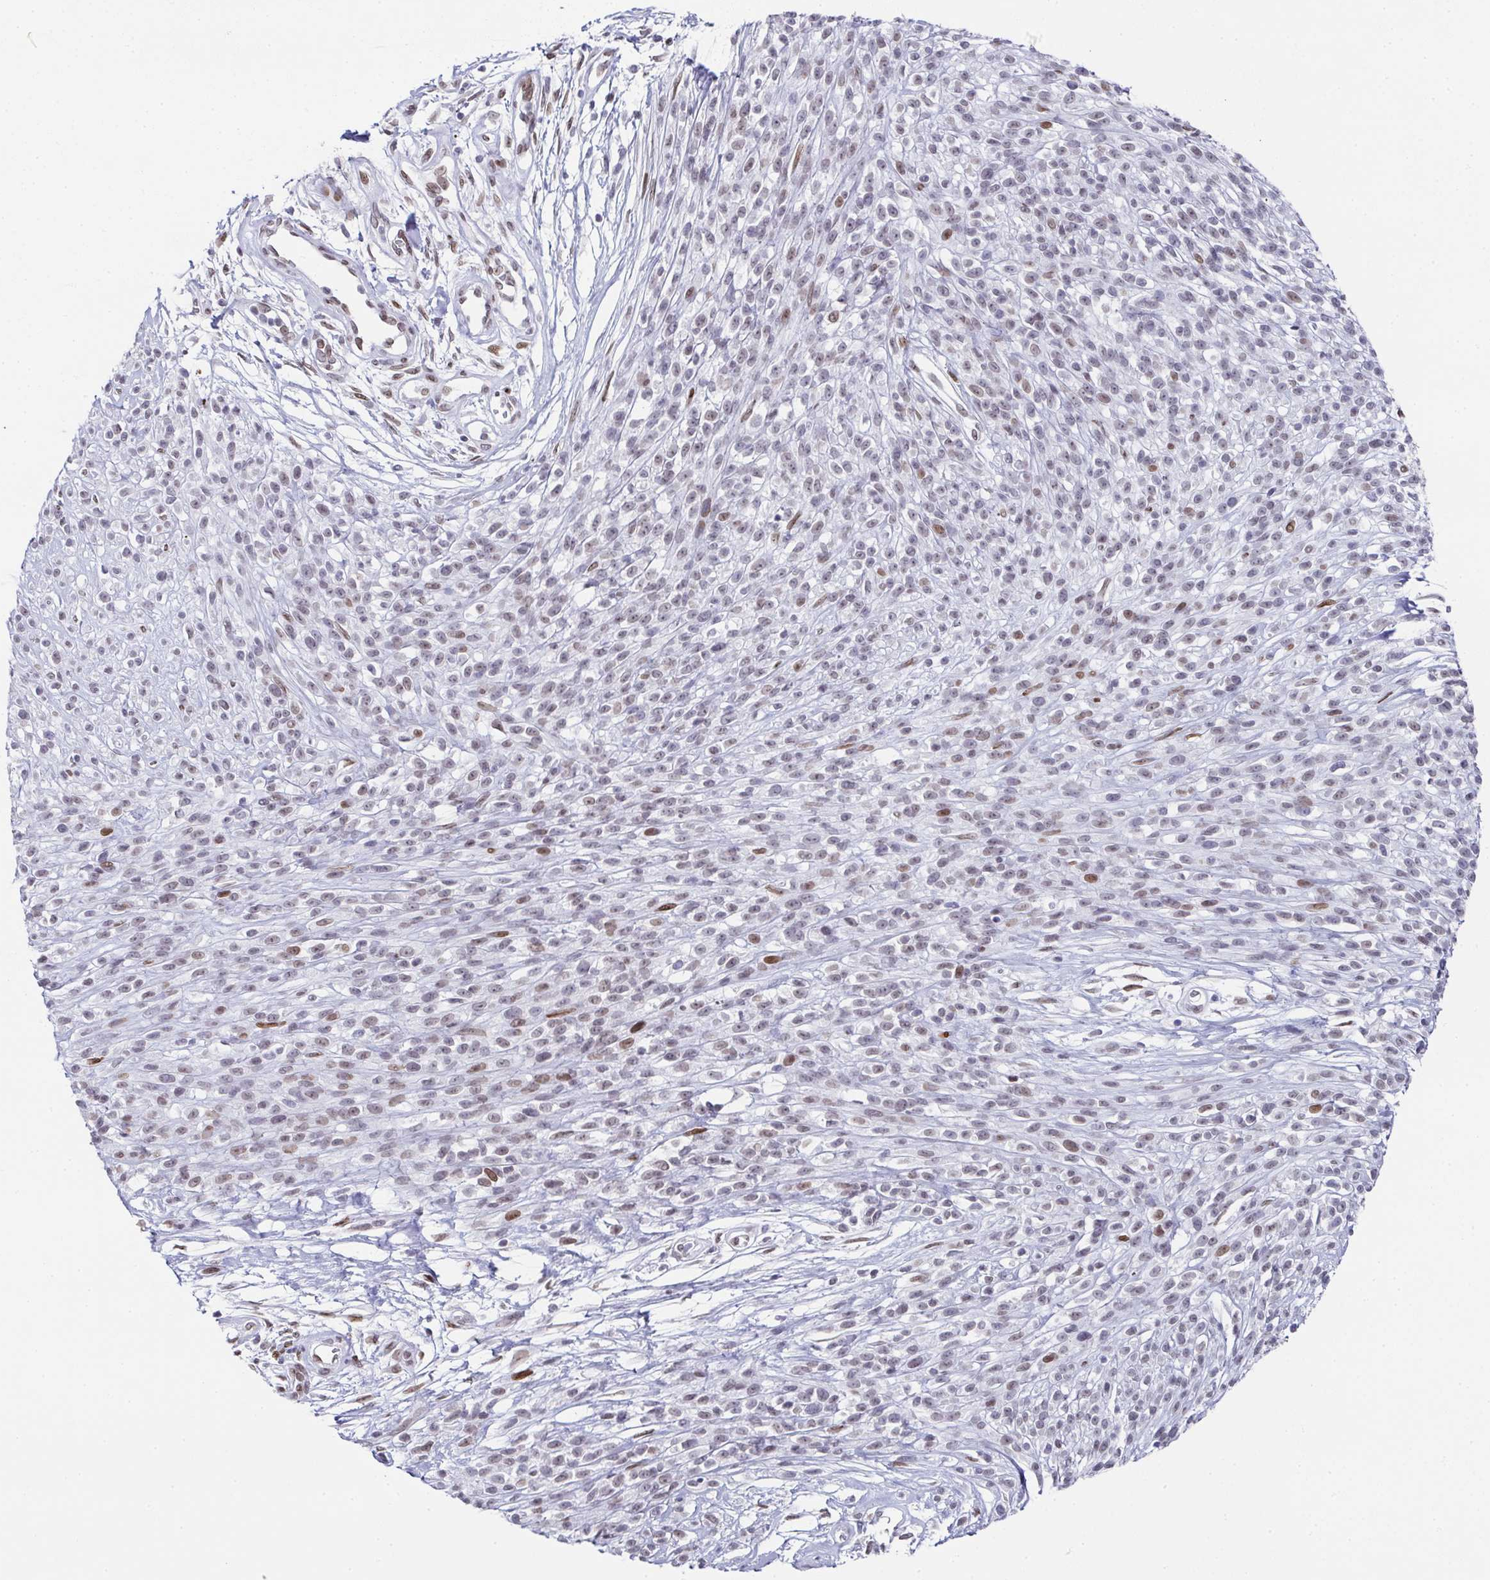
{"staining": {"intensity": "weak", "quantity": "<25%", "location": "nuclear"}, "tissue": "melanoma", "cell_type": "Tumor cells", "image_type": "cancer", "snomed": [{"axis": "morphology", "description": "Malignant melanoma, NOS"}, {"axis": "topography", "description": "Skin"}, {"axis": "topography", "description": "Skin of trunk"}], "caption": "Immunohistochemical staining of melanoma shows no significant staining in tumor cells. Brightfield microscopy of immunohistochemistry (IHC) stained with DAB (brown) and hematoxylin (blue), captured at high magnification.", "gene": "RB1", "patient": {"sex": "male", "age": 74}}